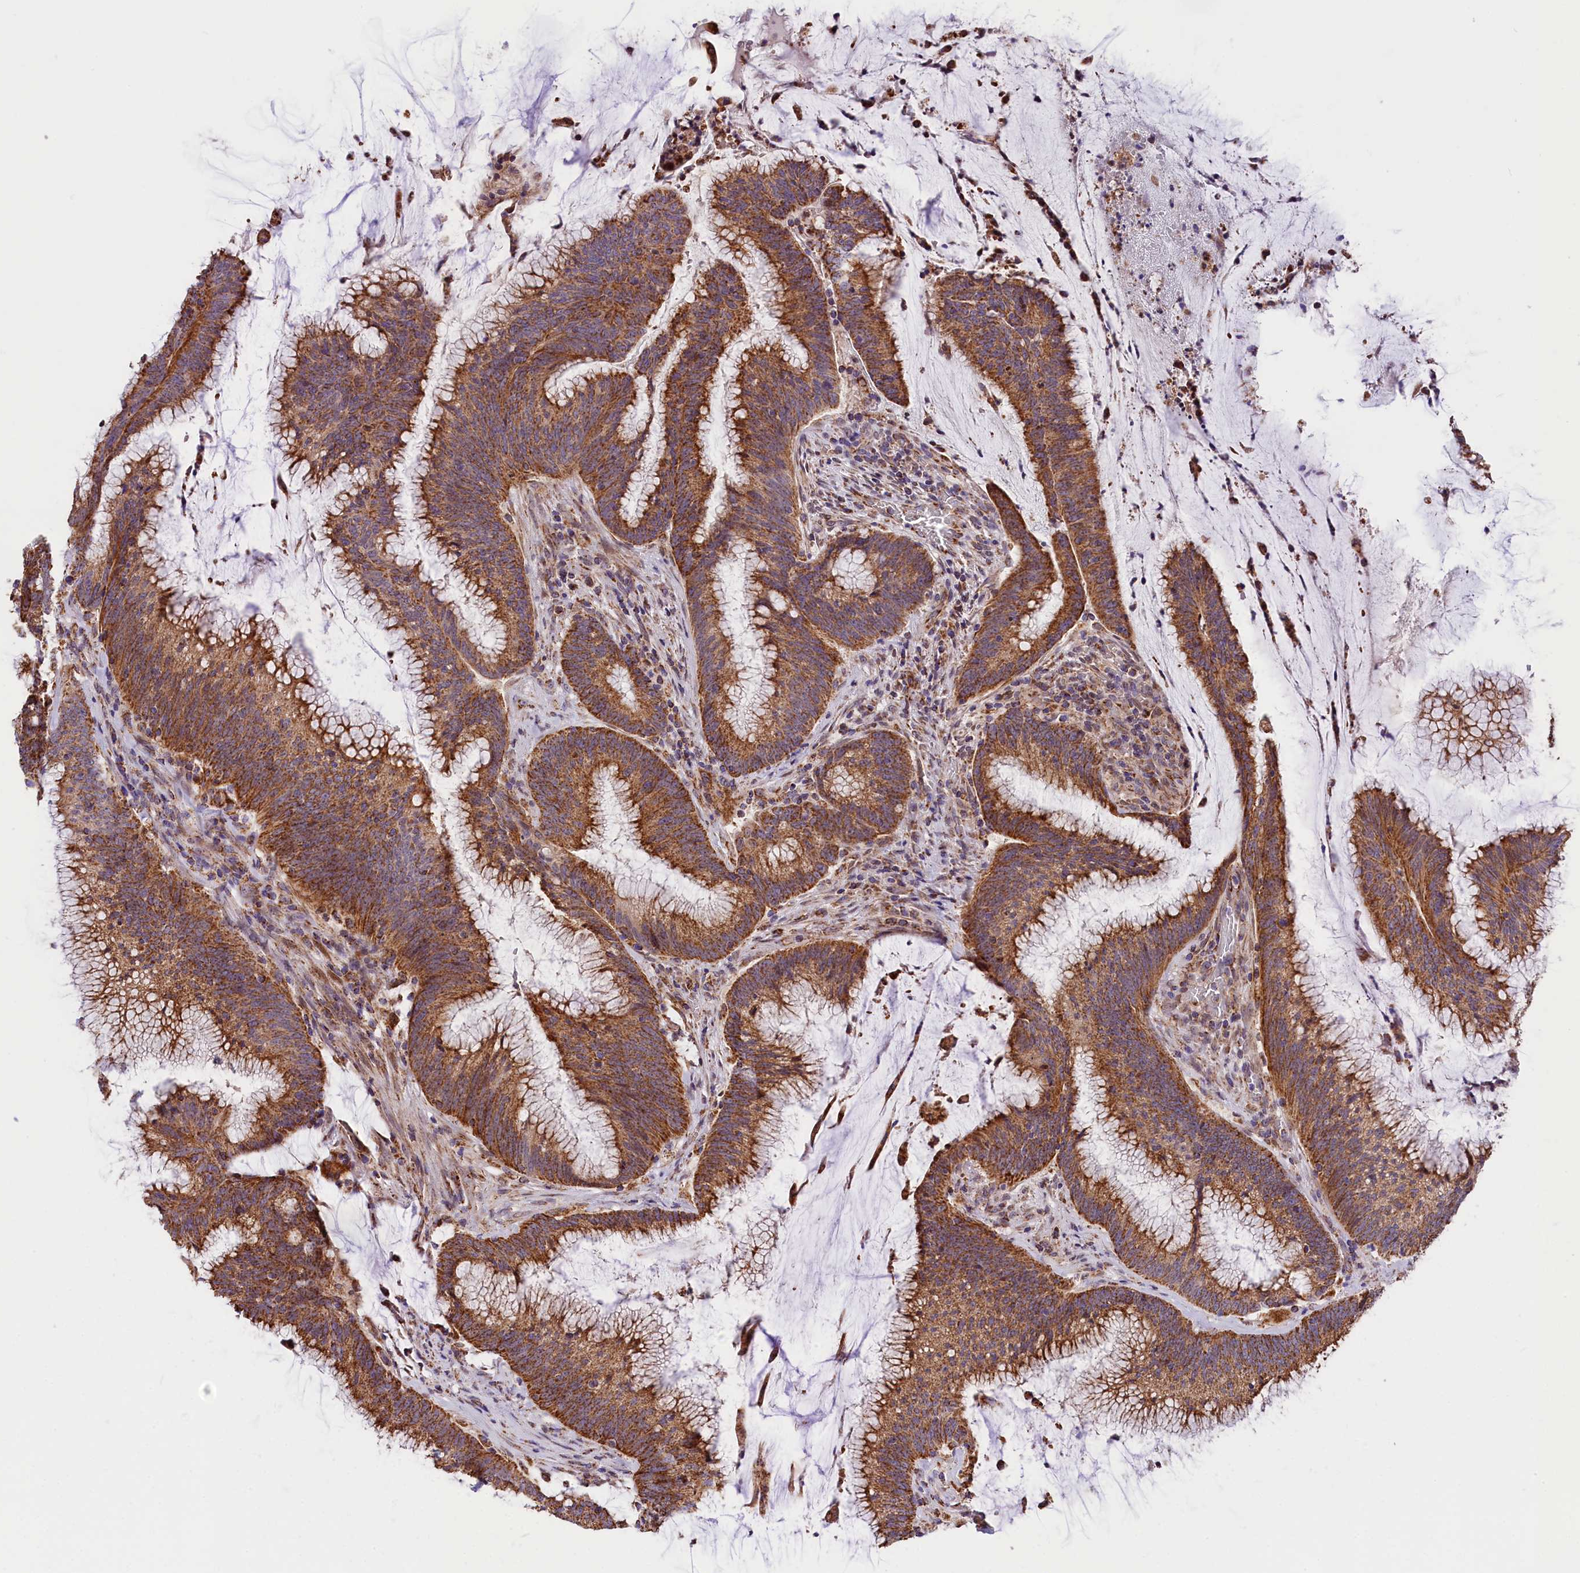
{"staining": {"intensity": "strong", "quantity": ">75%", "location": "cytoplasmic/membranous"}, "tissue": "colorectal cancer", "cell_type": "Tumor cells", "image_type": "cancer", "snomed": [{"axis": "morphology", "description": "Adenocarcinoma, NOS"}, {"axis": "topography", "description": "Rectum"}], "caption": "Immunohistochemistry photomicrograph of colorectal cancer (adenocarcinoma) stained for a protein (brown), which displays high levels of strong cytoplasmic/membranous positivity in about >75% of tumor cells.", "gene": "NDUFA8", "patient": {"sex": "female", "age": 77}}